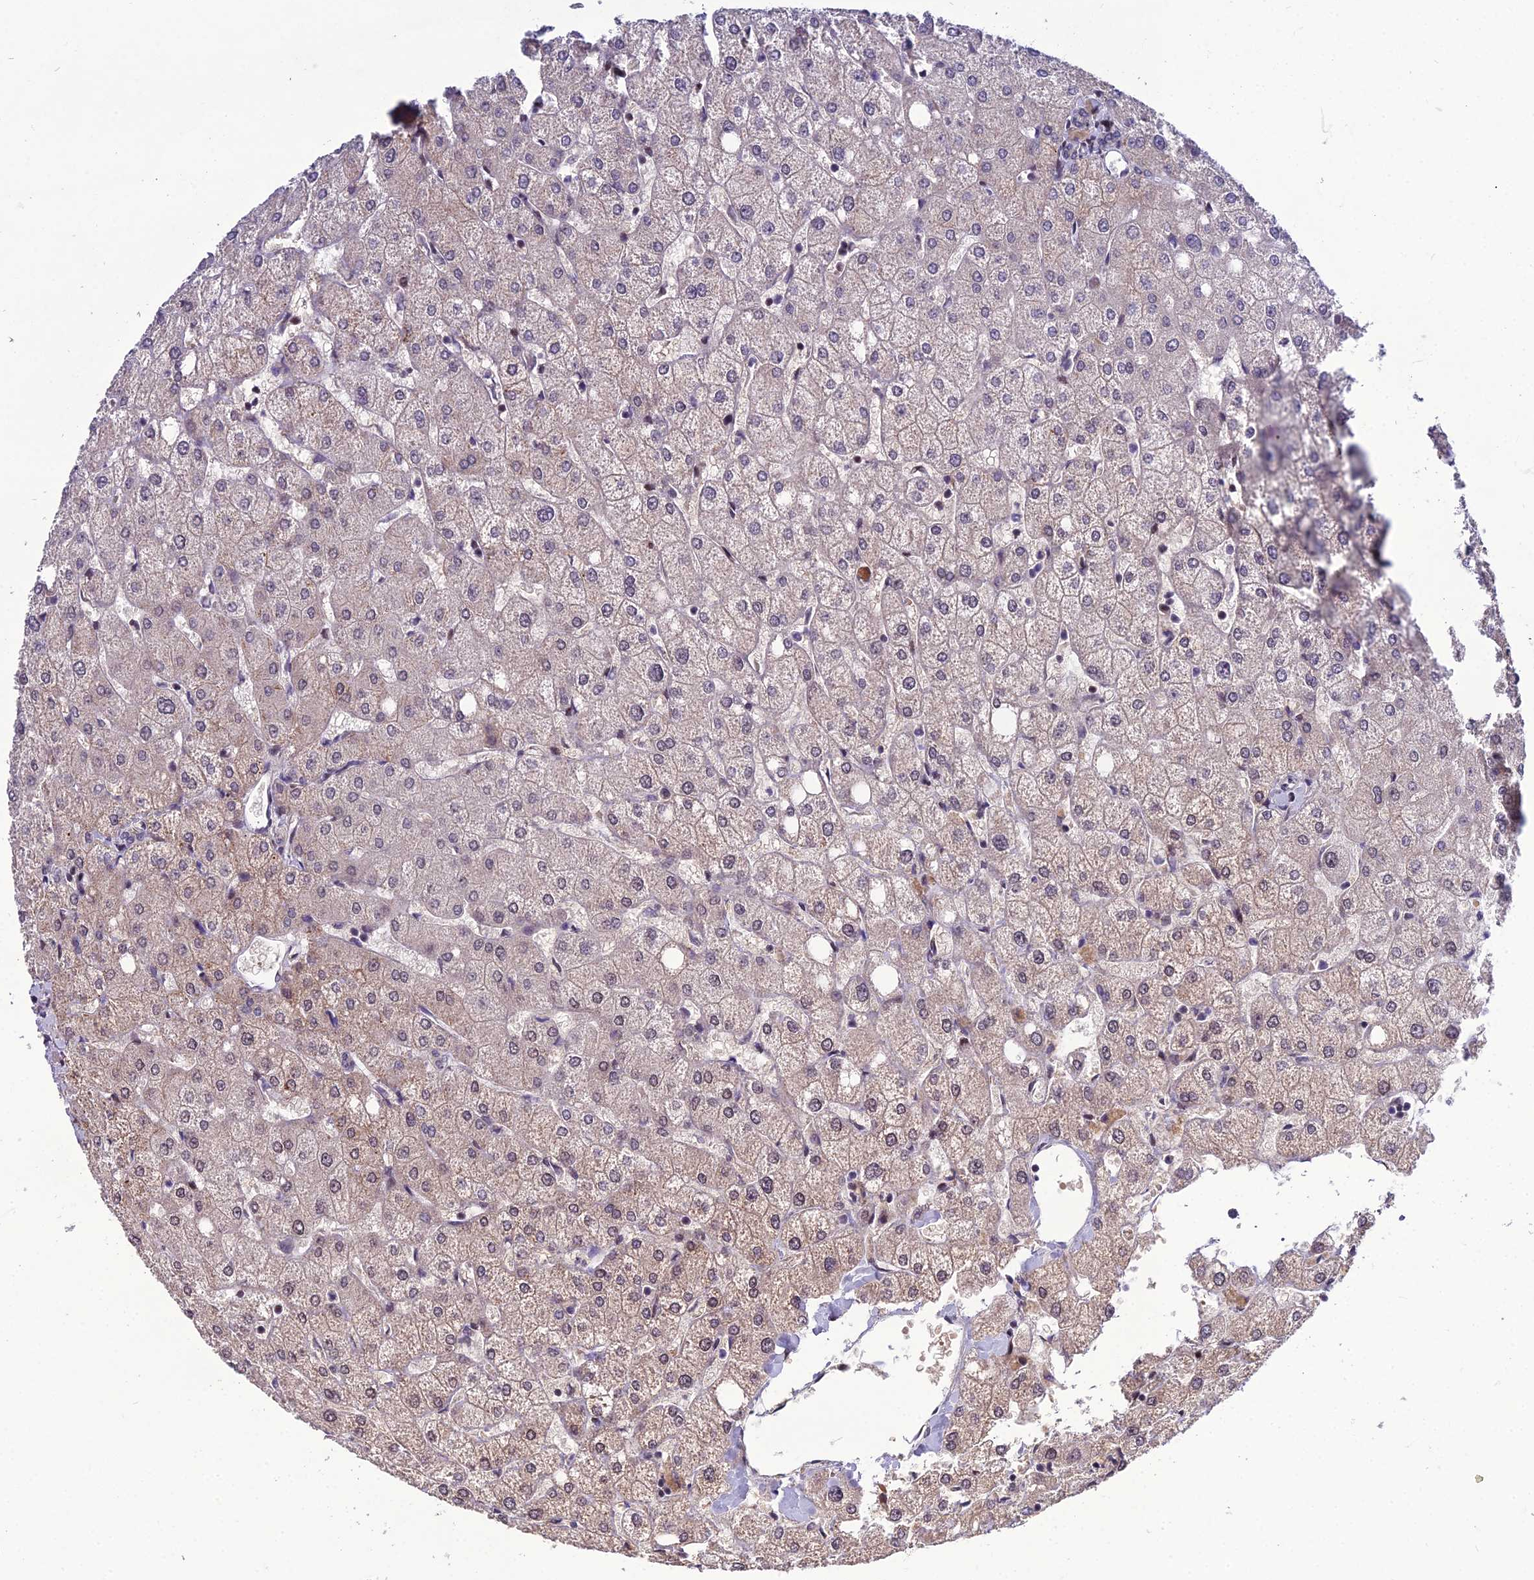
{"staining": {"intensity": "negative", "quantity": "none", "location": "none"}, "tissue": "liver", "cell_type": "Cholangiocytes", "image_type": "normal", "snomed": [{"axis": "morphology", "description": "Normal tissue, NOS"}, {"axis": "topography", "description": "Liver"}], "caption": "Immunohistochemistry (IHC) image of benign liver stained for a protein (brown), which reveals no staining in cholangiocytes. Nuclei are stained in blue.", "gene": "ARL2", "patient": {"sex": "female", "age": 54}}